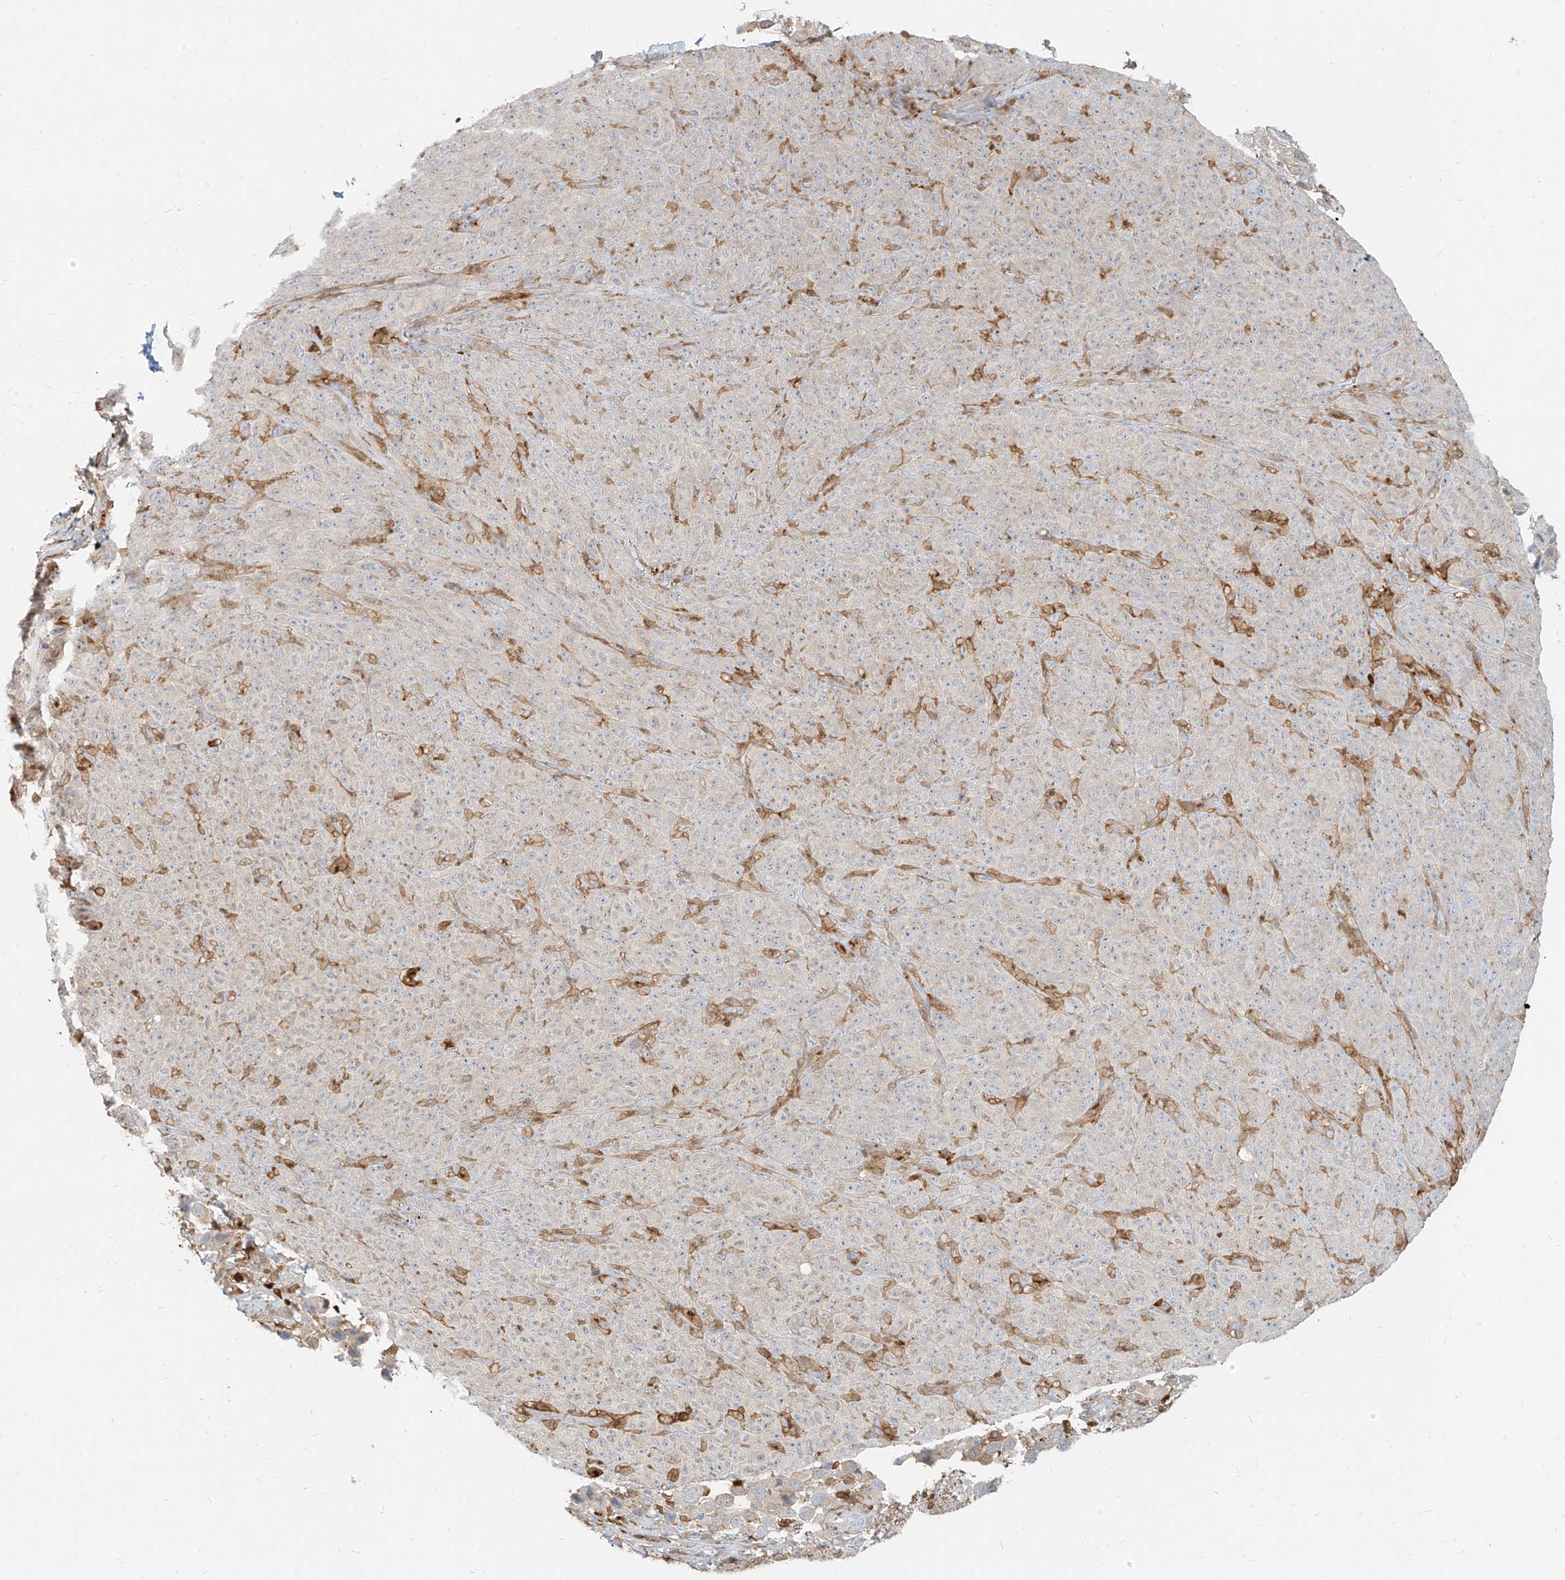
{"staining": {"intensity": "negative", "quantity": "none", "location": "none"}, "tissue": "melanoma", "cell_type": "Tumor cells", "image_type": "cancer", "snomed": [{"axis": "morphology", "description": "Malignant melanoma, NOS"}, {"axis": "topography", "description": "Skin"}], "caption": "Tumor cells show no significant protein expression in malignant melanoma.", "gene": "PGD", "patient": {"sex": "female", "age": 82}}